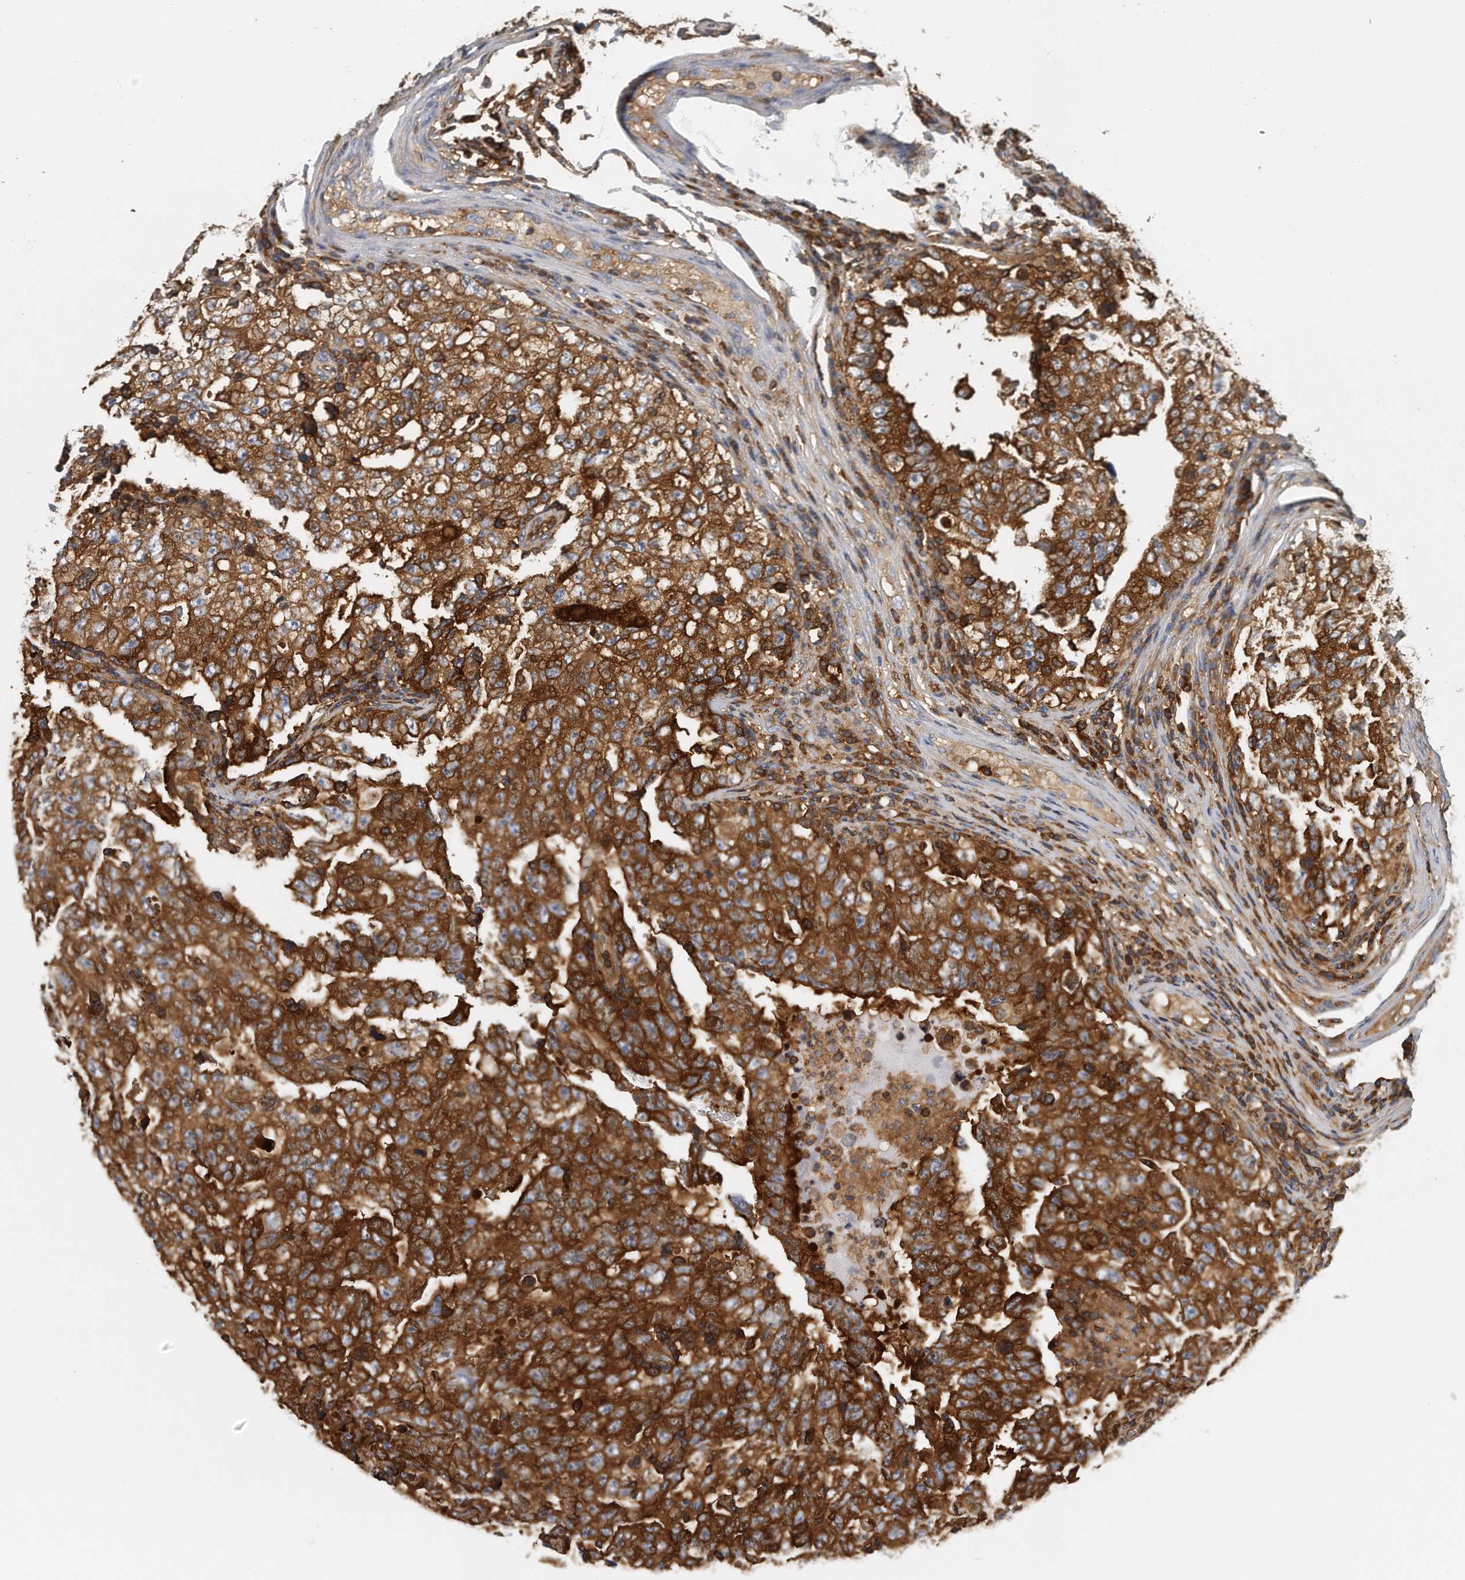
{"staining": {"intensity": "strong", "quantity": ">75%", "location": "cytoplasmic/membranous"}, "tissue": "testis cancer", "cell_type": "Tumor cells", "image_type": "cancer", "snomed": [{"axis": "morphology", "description": "Carcinoma, Embryonal, NOS"}, {"axis": "topography", "description": "Testis"}], "caption": "This photomicrograph exhibits immunohistochemistry (IHC) staining of testis embryonal carcinoma, with high strong cytoplasmic/membranous expression in approximately >75% of tumor cells.", "gene": "EIF3I", "patient": {"sex": "male", "age": 26}}